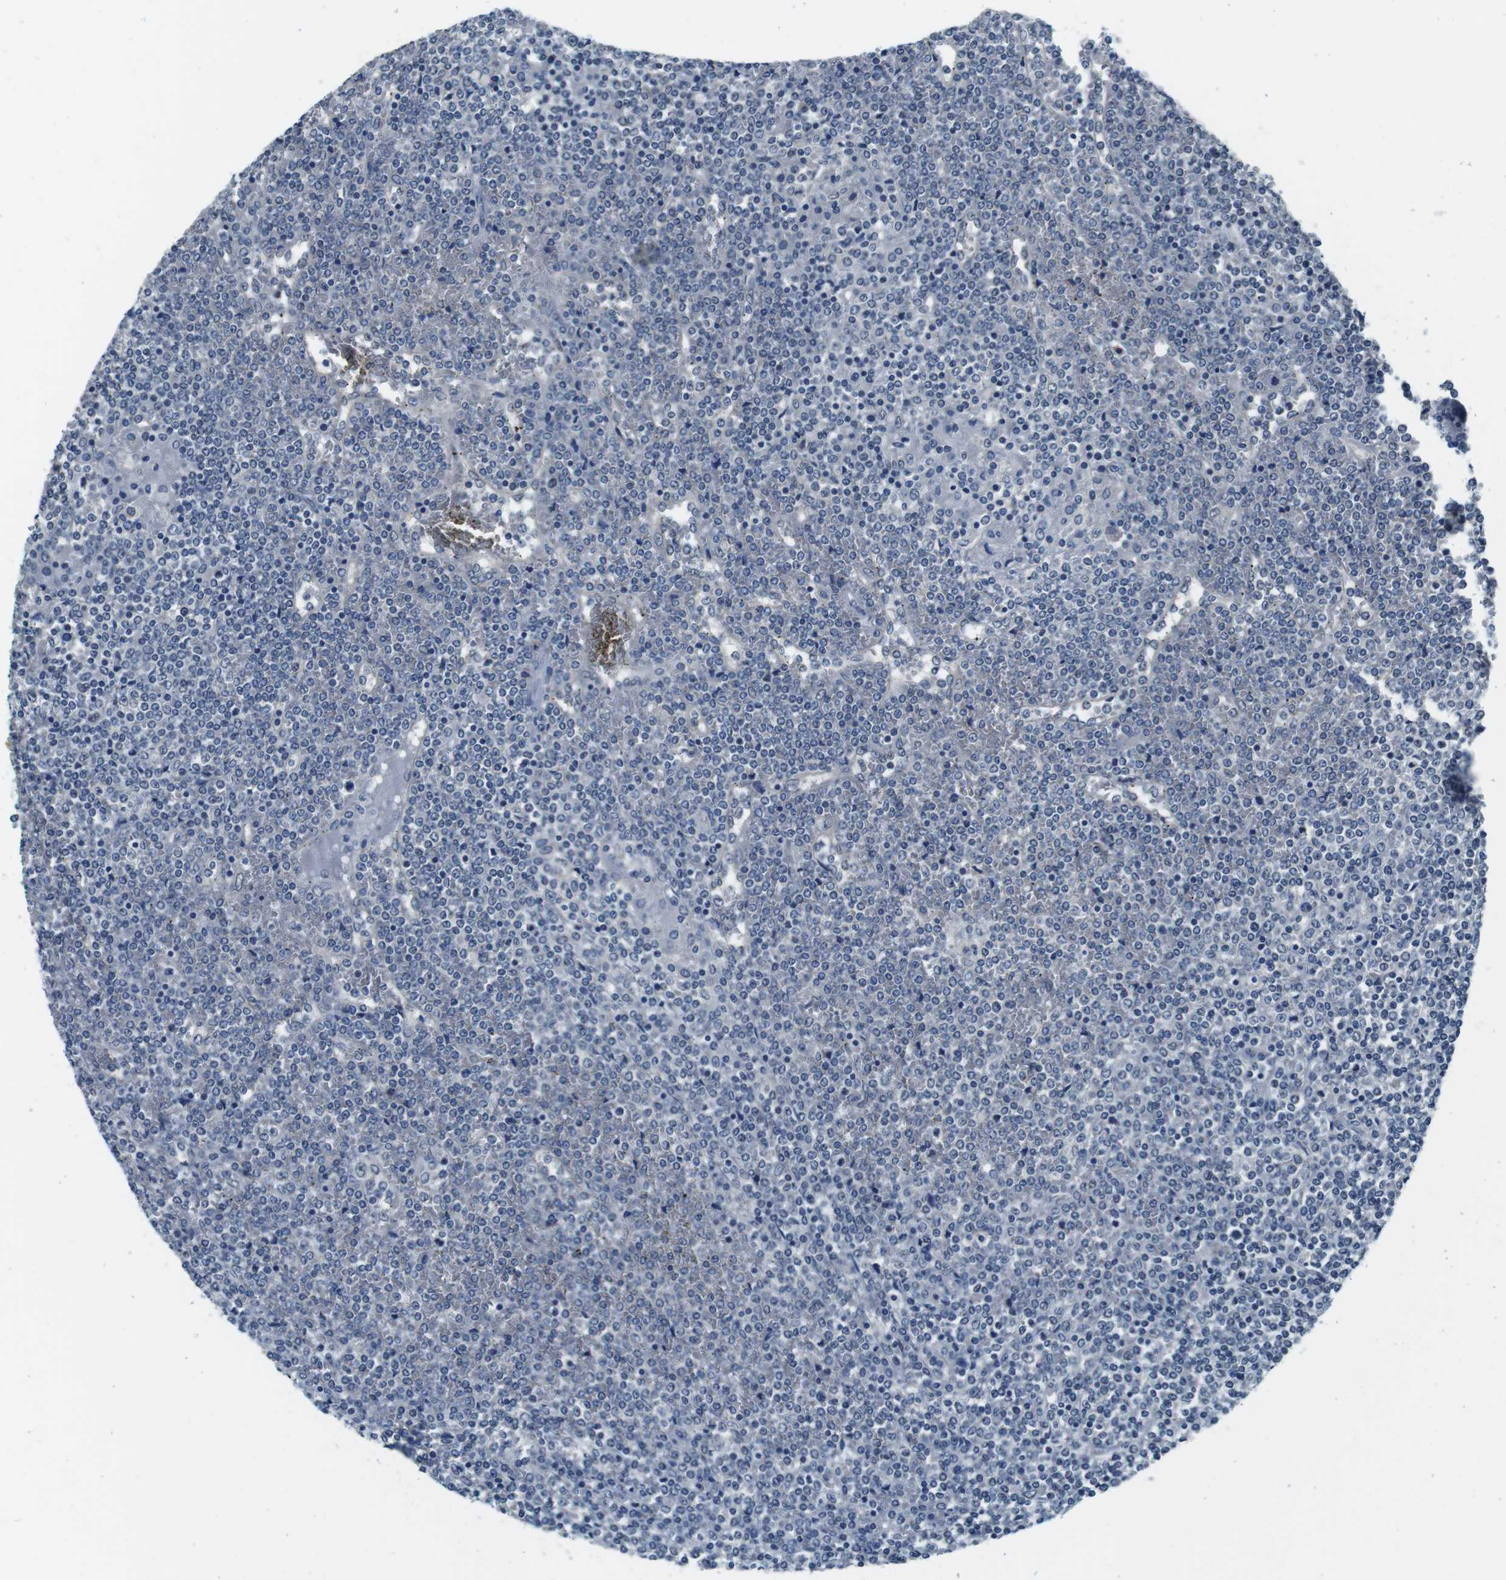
{"staining": {"intensity": "negative", "quantity": "none", "location": "none"}, "tissue": "lymphoma", "cell_type": "Tumor cells", "image_type": "cancer", "snomed": [{"axis": "morphology", "description": "Malignant lymphoma, non-Hodgkin's type, Low grade"}, {"axis": "topography", "description": "Spleen"}], "caption": "Tumor cells show no significant positivity in lymphoma.", "gene": "DTNA", "patient": {"sex": "female", "age": 19}}